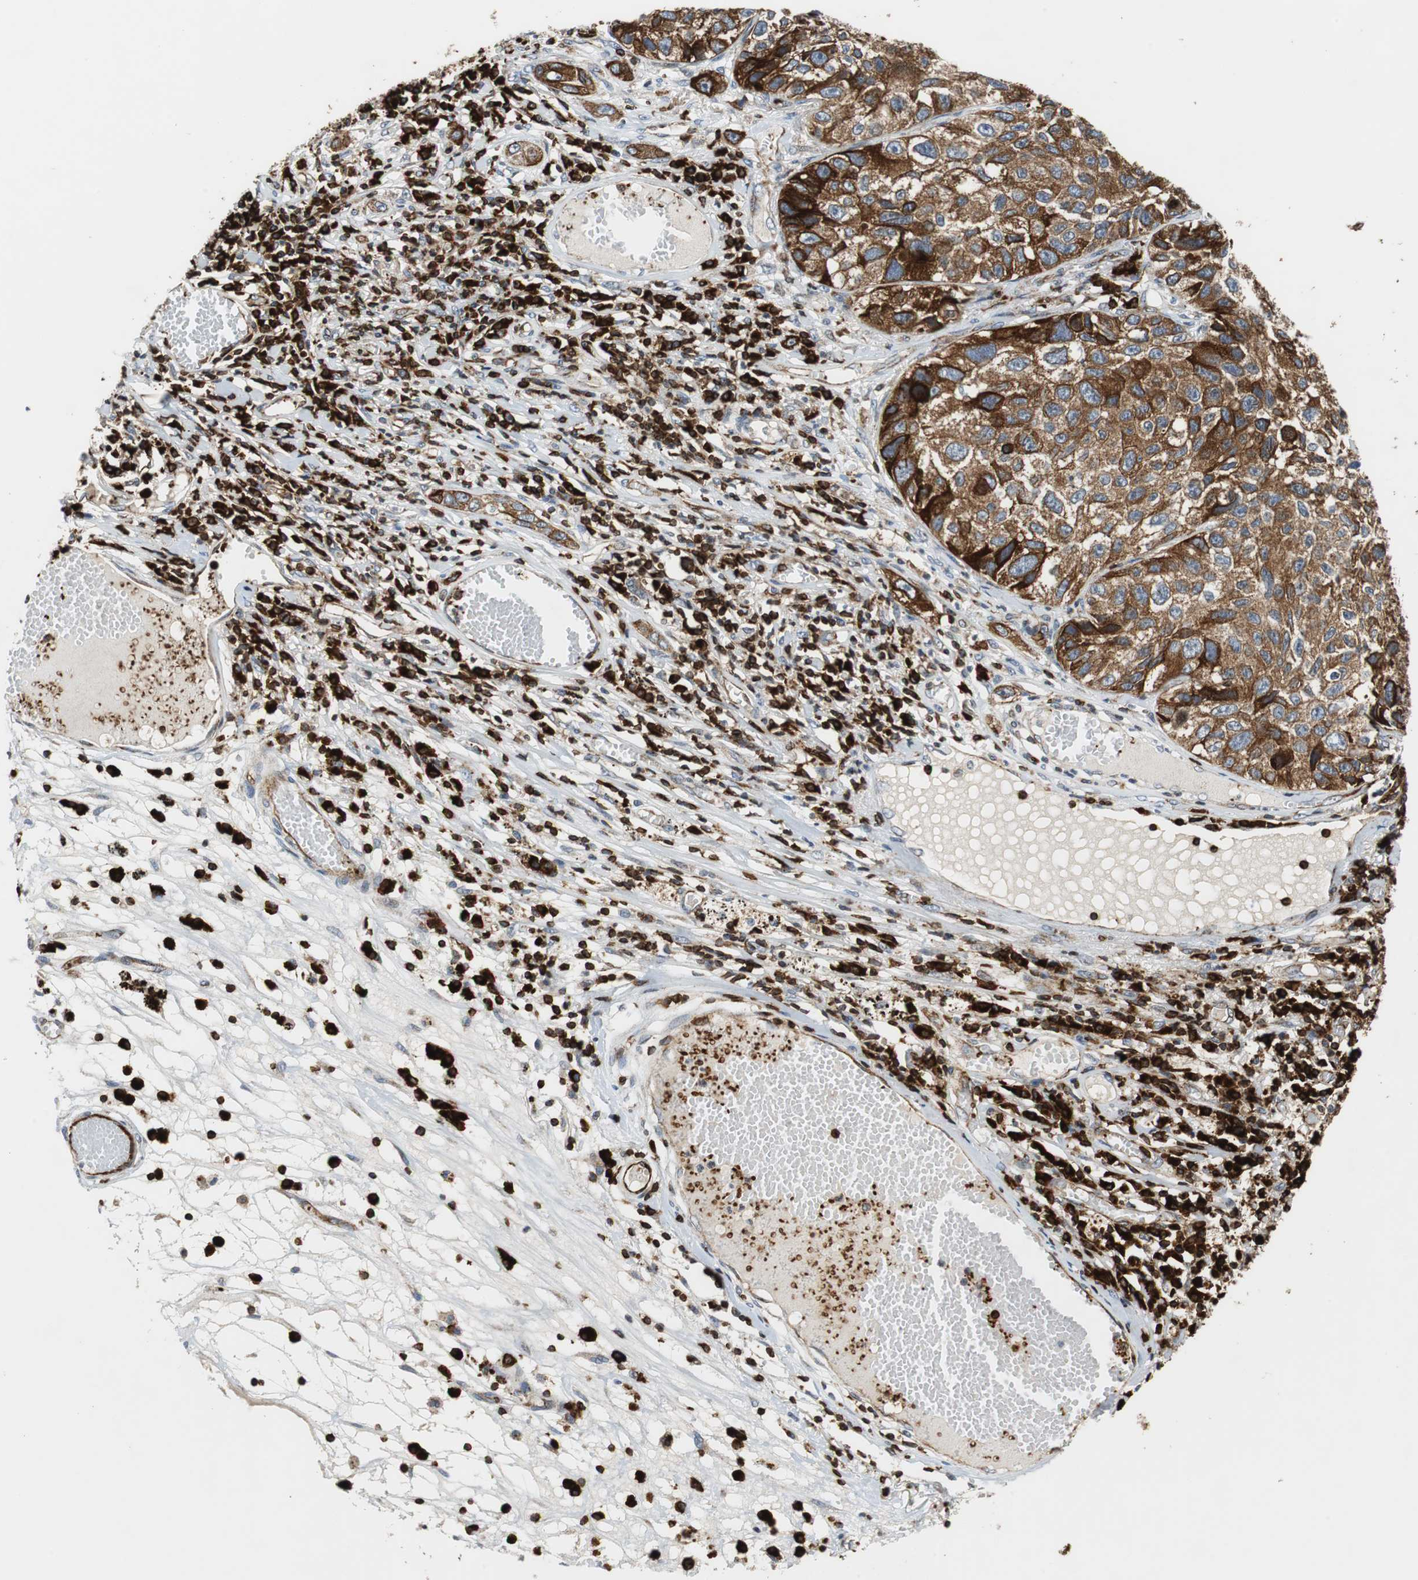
{"staining": {"intensity": "strong", "quantity": ">75%", "location": "cytoplasmic/membranous"}, "tissue": "lung cancer", "cell_type": "Tumor cells", "image_type": "cancer", "snomed": [{"axis": "morphology", "description": "Squamous cell carcinoma, NOS"}, {"axis": "topography", "description": "Lung"}], "caption": "Lung cancer tissue shows strong cytoplasmic/membranous expression in approximately >75% of tumor cells", "gene": "TUBA4A", "patient": {"sex": "male", "age": 71}}